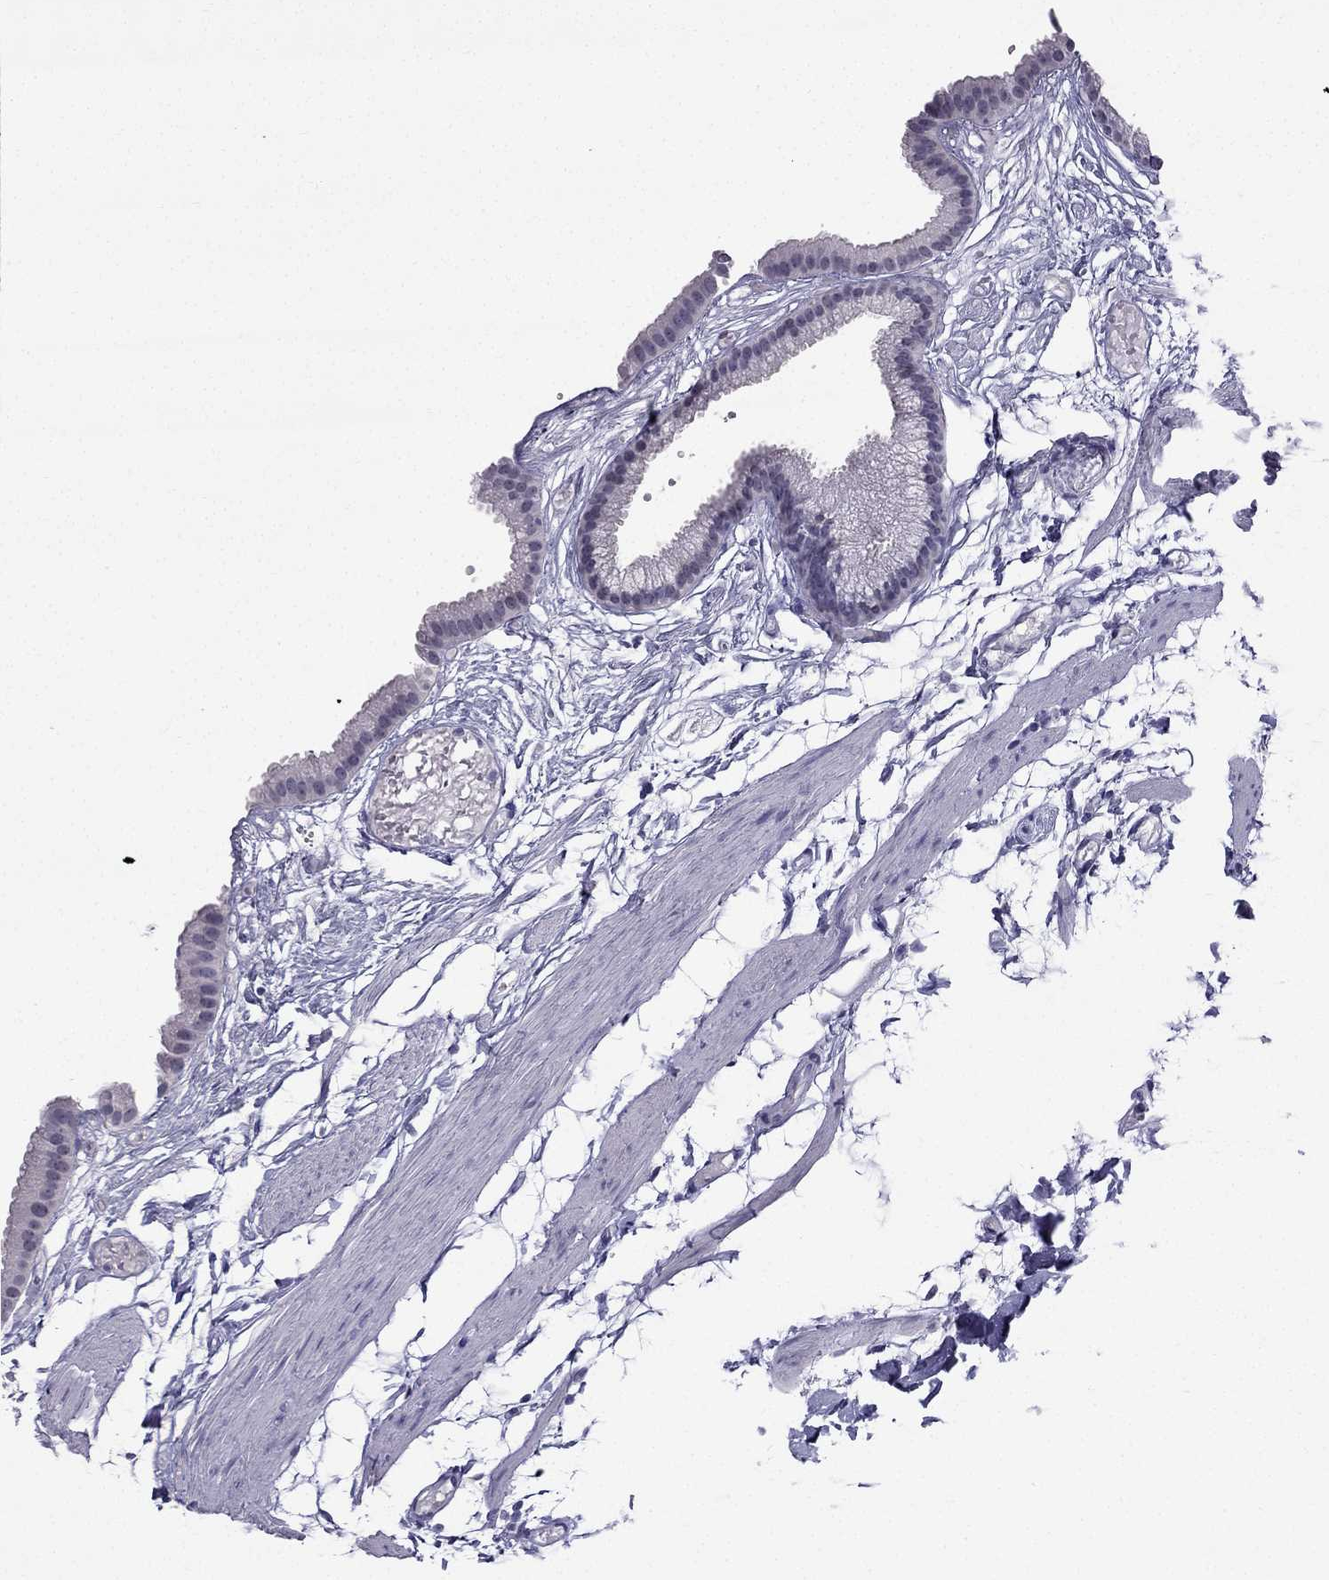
{"staining": {"intensity": "negative", "quantity": "none", "location": "none"}, "tissue": "gallbladder", "cell_type": "Glandular cells", "image_type": "normal", "snomed": [{"axis": "morphology", "description": "Normal tissue, NOS"}, {"axis": "topography", "description": "Gallbladder"}], "caption": "Photomicrograph shows no significant protein positivity in glandular cells of benign gallbladder. Brightfield microscopy of IHC stained with DAB (brown) and hematoxylin (blue), captured at high magnification.", "gene": "CCK", "patient": {"sex": "female", "age": 45}}